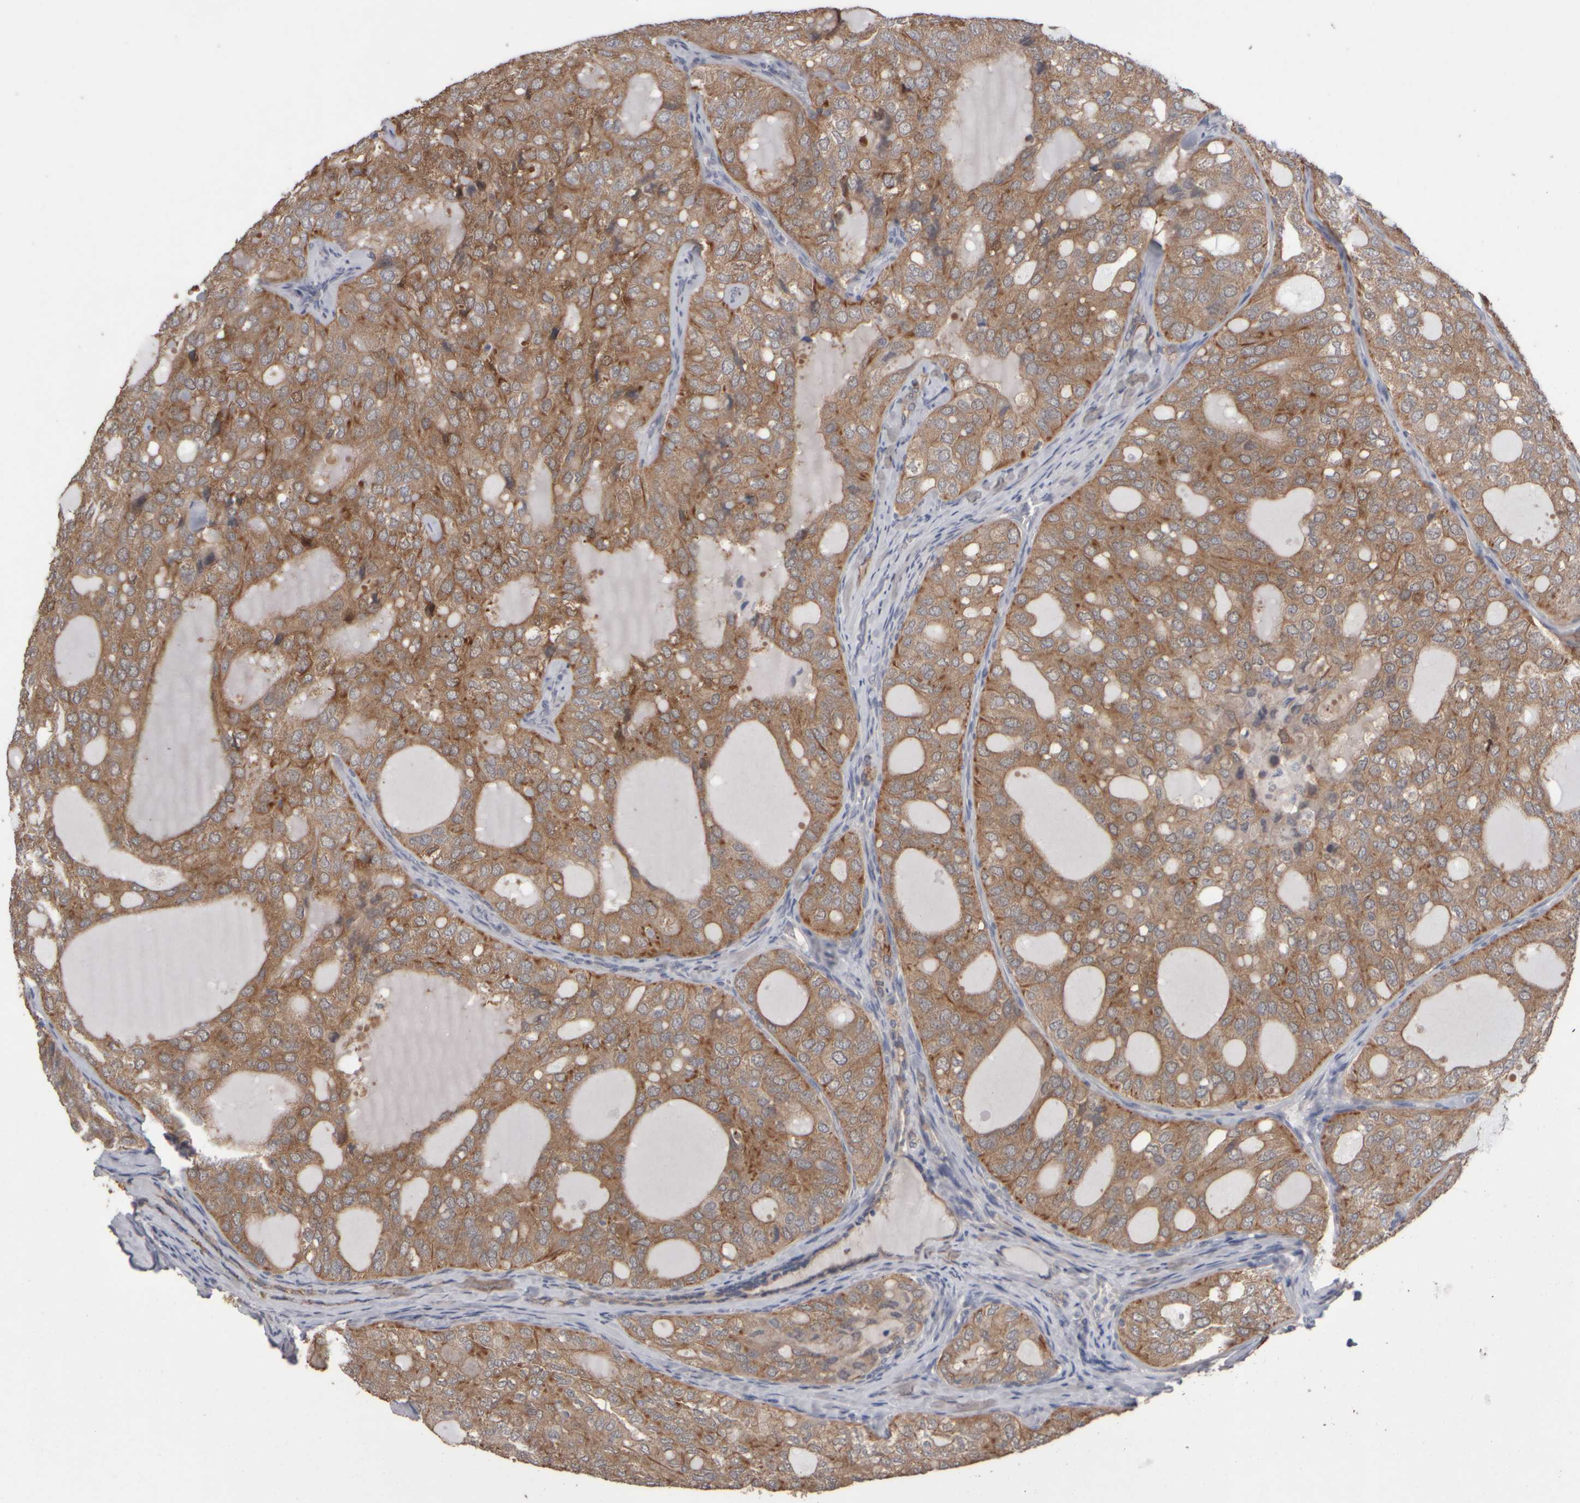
{"staining": {"intensity": "moderate", "quantity": ">75%", "location": "cytoplasmic/membranous"}, "tissue": "thyroid cancer", "cell_type": "Tumor cells", "image_type": "cancer", "snomed": [{"axis": "morphology", "description": "Follicular adenoma carcinoma, NOS"}, {"axis": "topography", "description": "Thyroid gland"}], "caption": "There is medium levels of moderate cytoplasmic/membranous expression in tumor cells of thyroid cancer, as demonstrated by immunohistochemical staining (brown color).", "gene": "EPHX2", "patient": {"sex": "male", "age": 75}}